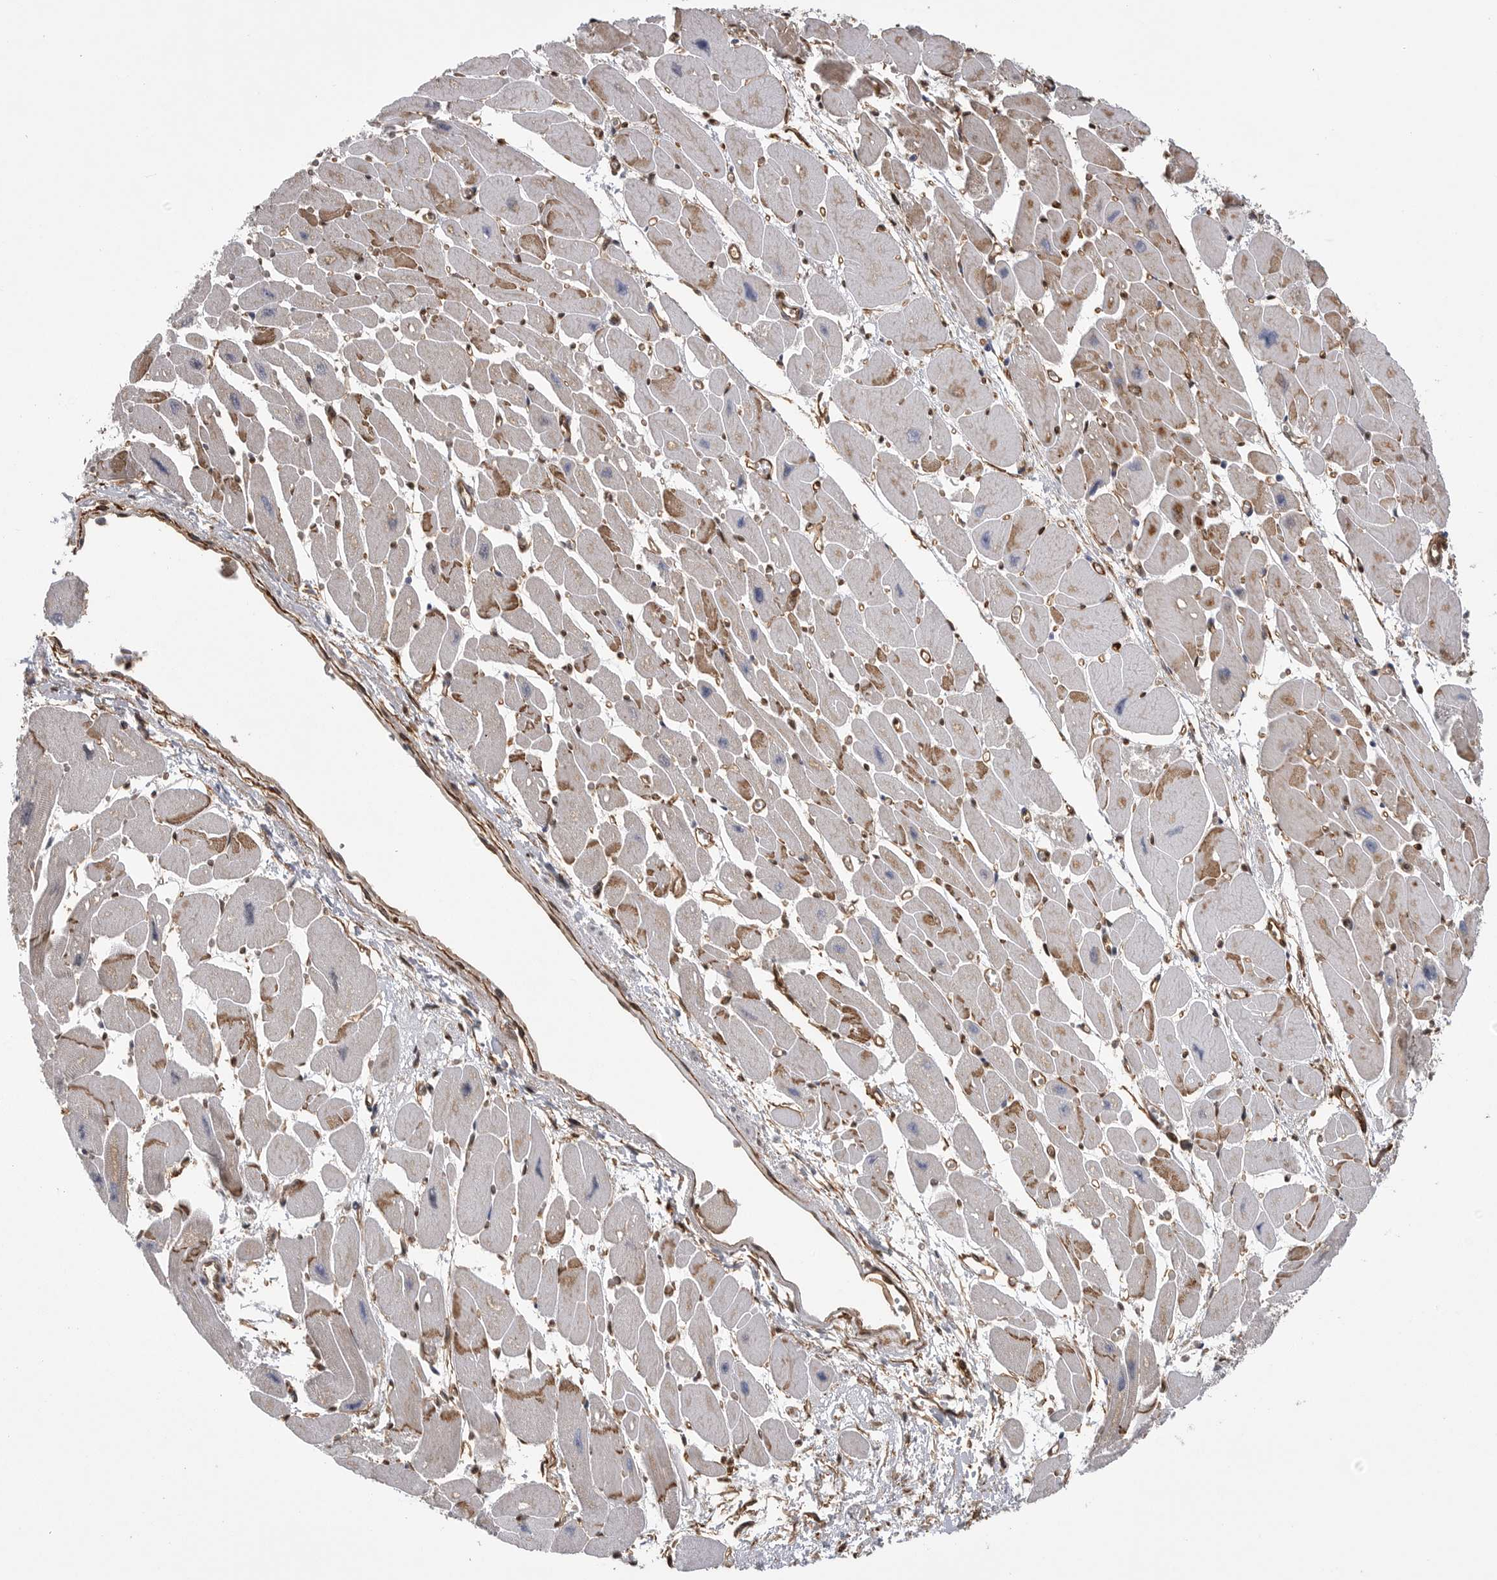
{"staining": {"intensity": "moderate", "quantity": "25%-75%", "location": "cytoplasmic/membranous"}, "tissue": "heart muscle", "cell_type": "Cardiomyocytes", "image_type": "normal", "snomed": [{"axis": "morphology", "description": "Normal tissue, NOS"}, {"axis": "topography", "description": "Heart"}], "caption": "A medium amount of moderate cytoplasmic/membranous positivity is appreciated in about 25%-75% of cardiomyocytes in normal heart muscle. (DAB (3,3'-diaminobenzidine) IHC, brown staining for protein, blue staining for nuclei).", "gene": "NECTIN1", "patient": {"sex": "female", "age": 54}}